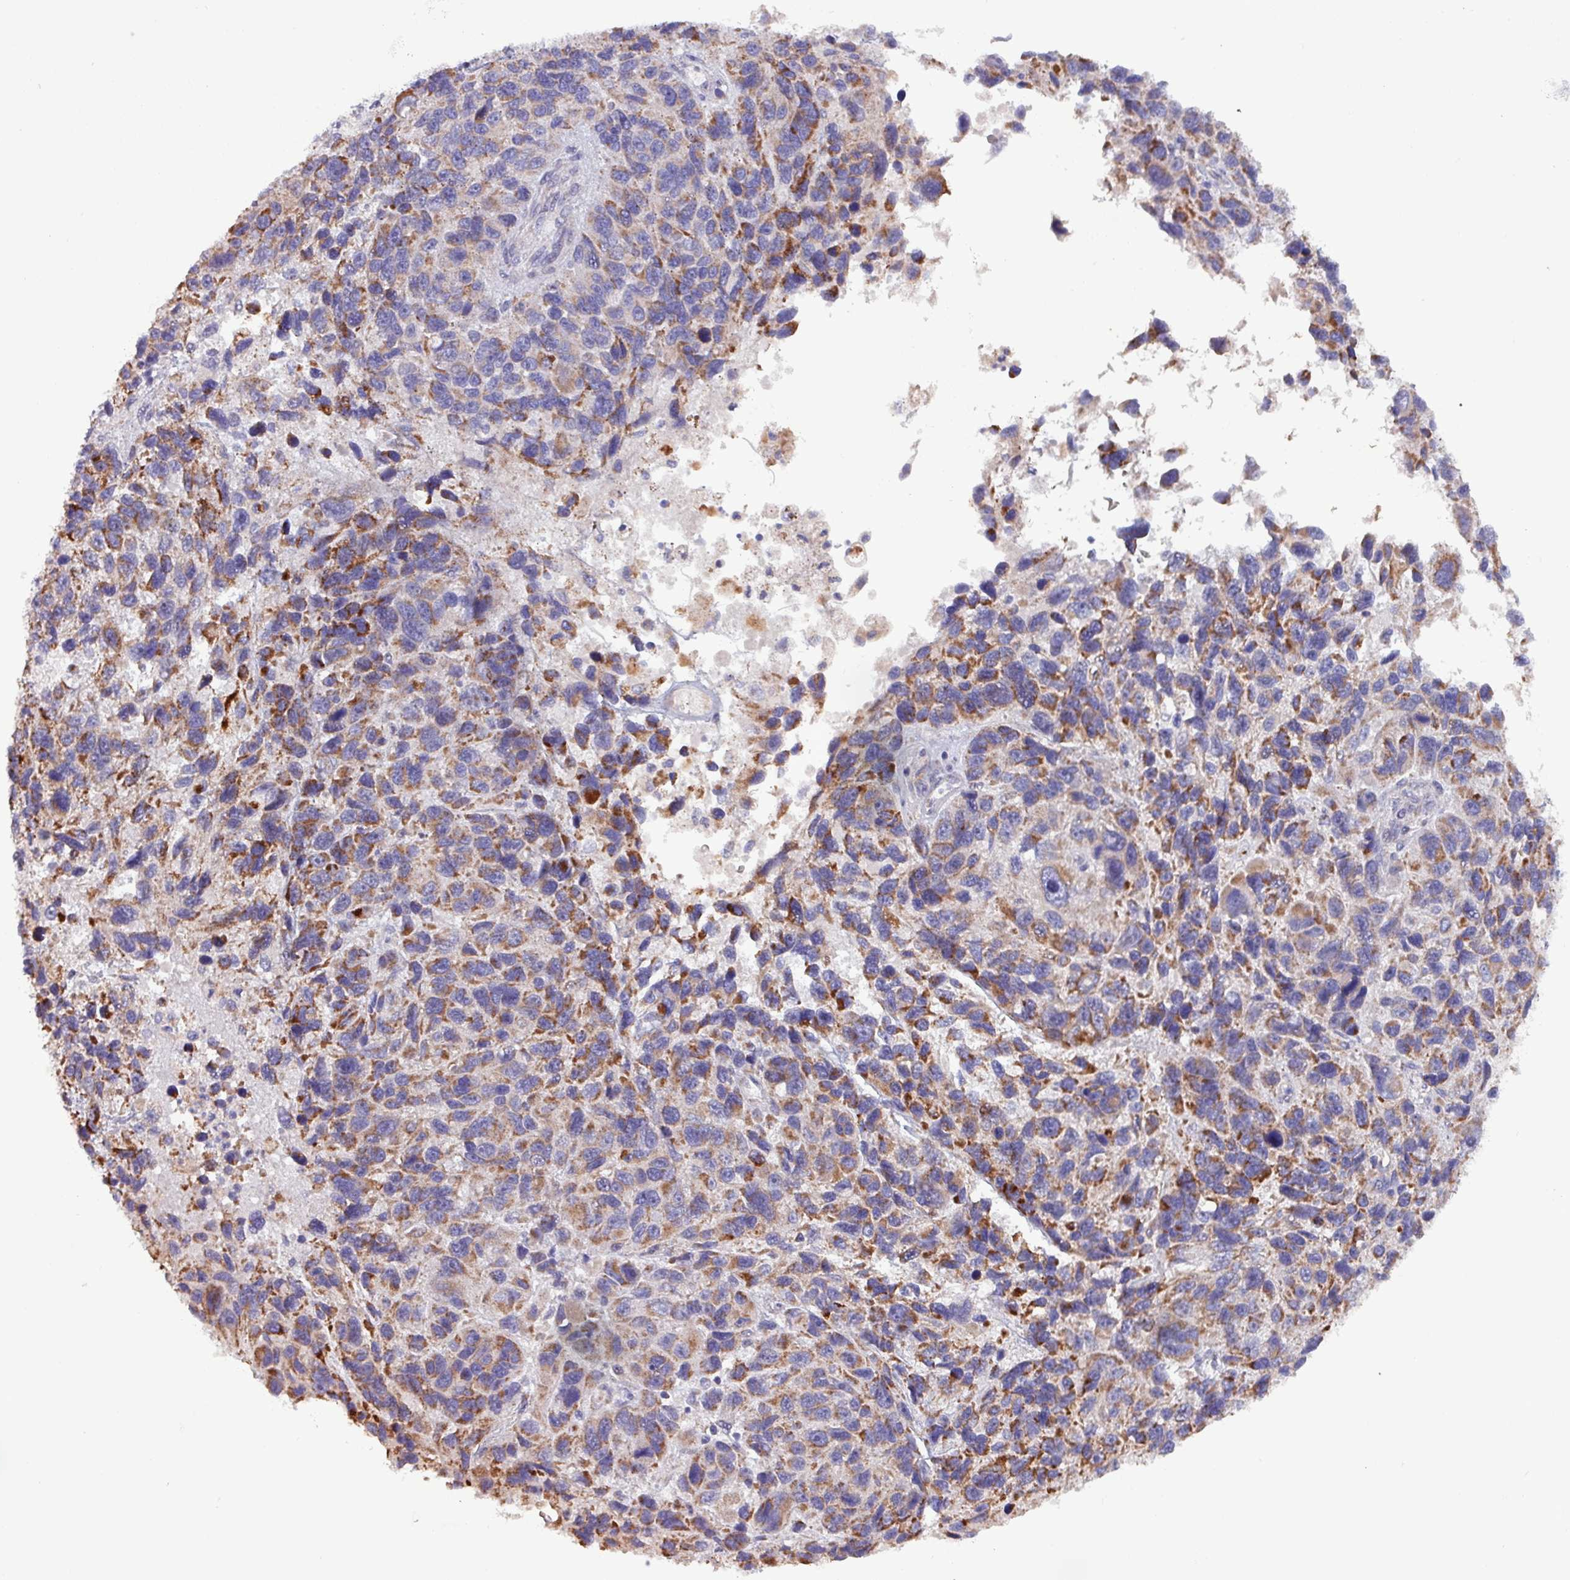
{"staining": {"intensity": "moderate", "quantity": ">75%", "location": "cytoplasmic/membranous"}, "tissue": "melanoma", "cell_type": "Tumor cells", "image_type": "cancer", "snomed": [{"axis": "morphology", "description": "Malignant melanoma, NOS"}, {"axis": "topography", "description": "Skin"}], "caption": "Protein expression analysis of malignant melanoma shows moderate cytoplasmic/membranous expression in approximately >75% of tumor cells.", "gene": "ZNF322", "patient": {"sex": "male", "age": 53}}